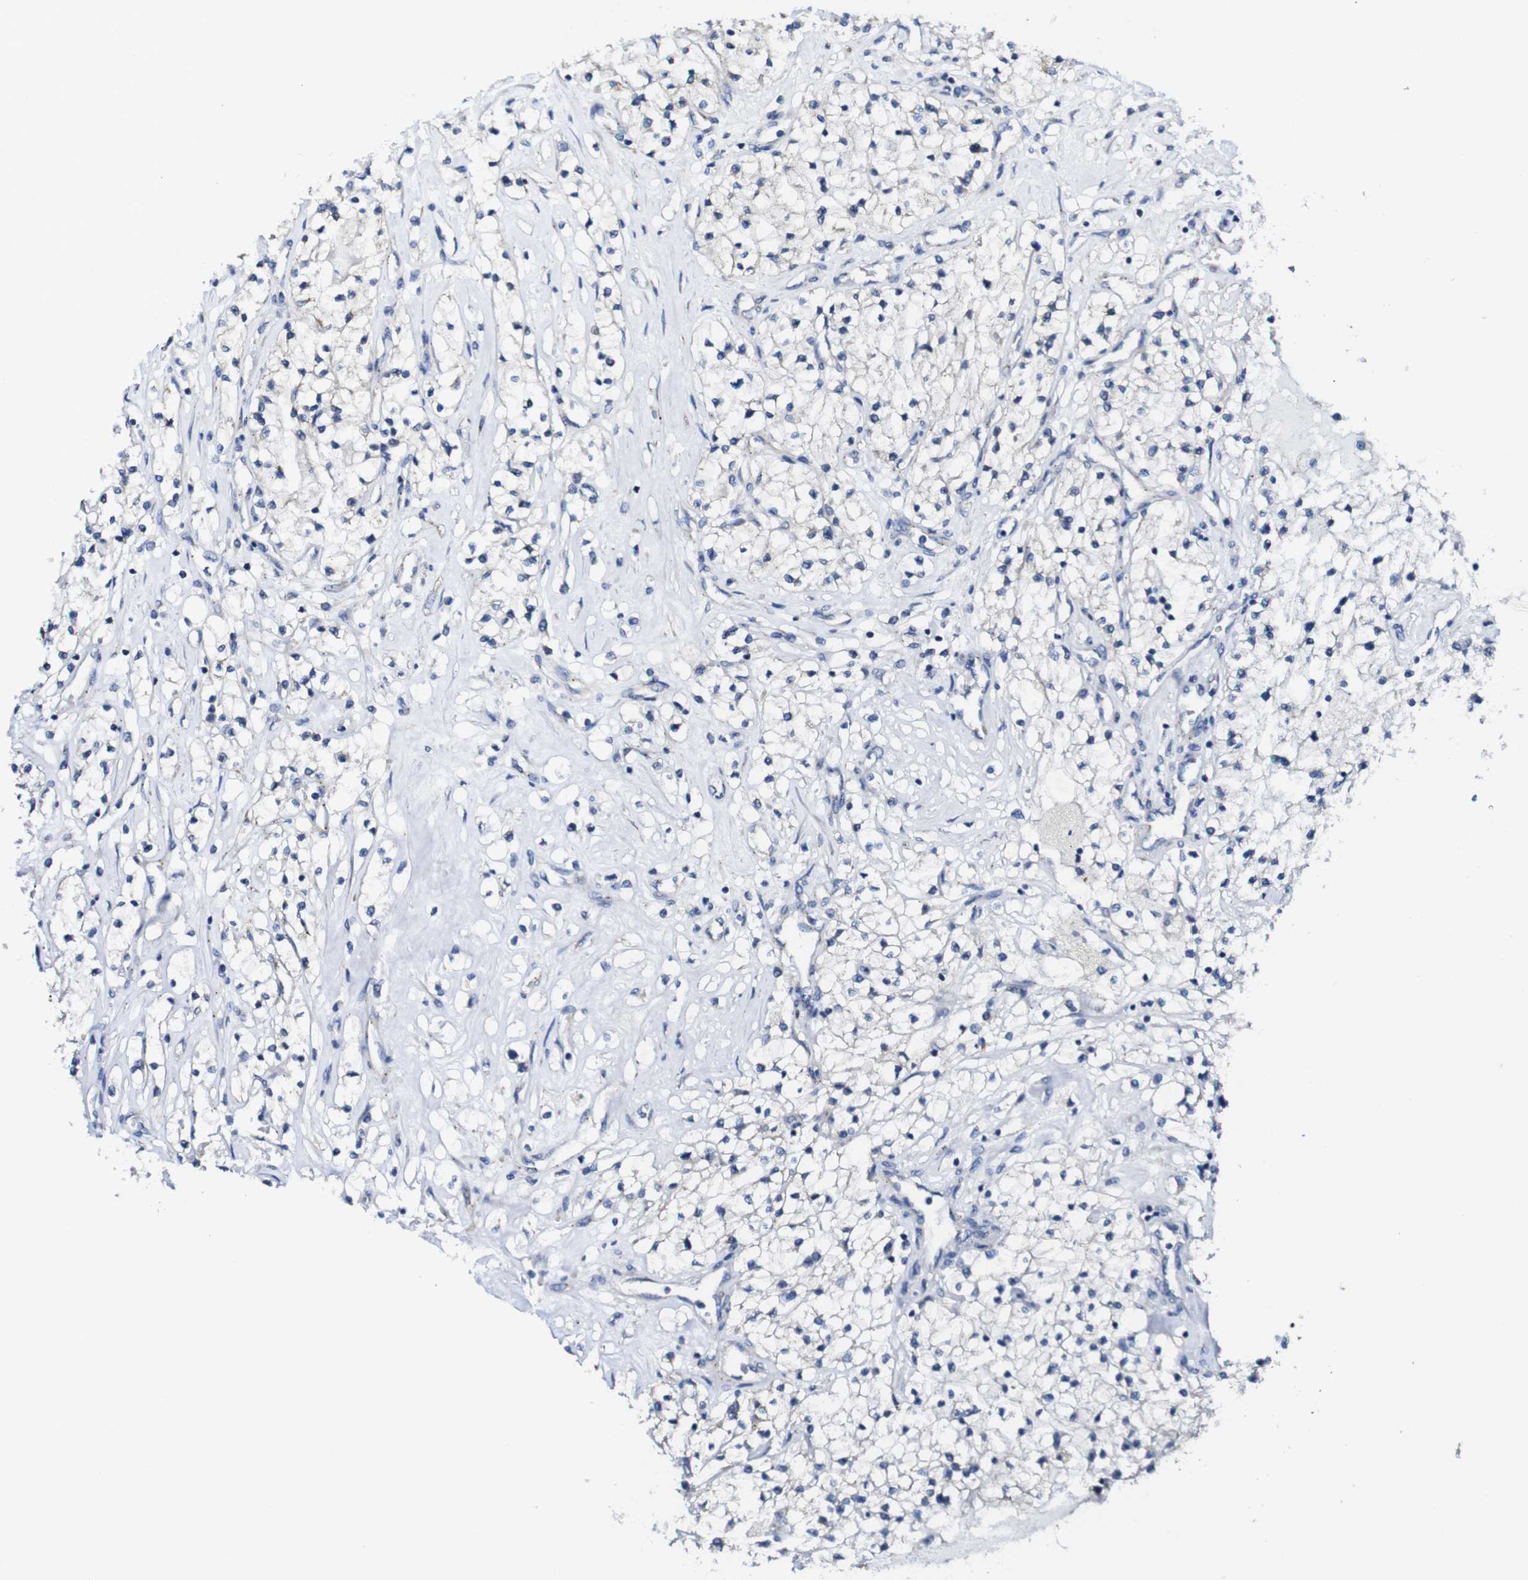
{"staining": {"intensity": "weak", "quantity": "<25%", "location": "cytoplasmic/membranous"}, "tissue": "renal cancer", "cell_type": "Tumor cells", "image_type": "cancer", "snomed": [{"axis": "morphology", "description": "Adenocarcinoma, NOS"}, {"axis": "topography", "description": "Kidney"}], "caption": "Immunohistochemistry photomicrograph of neoplastic tissue: human renal cancer stained with DAB (3,3'-diaminobenzidine) reveals no significant protein expression in tumor cells. (DAB IHC, high magnification).", "gene": "DDRGK1", "patient": {"sex": "male", "age": 68}}